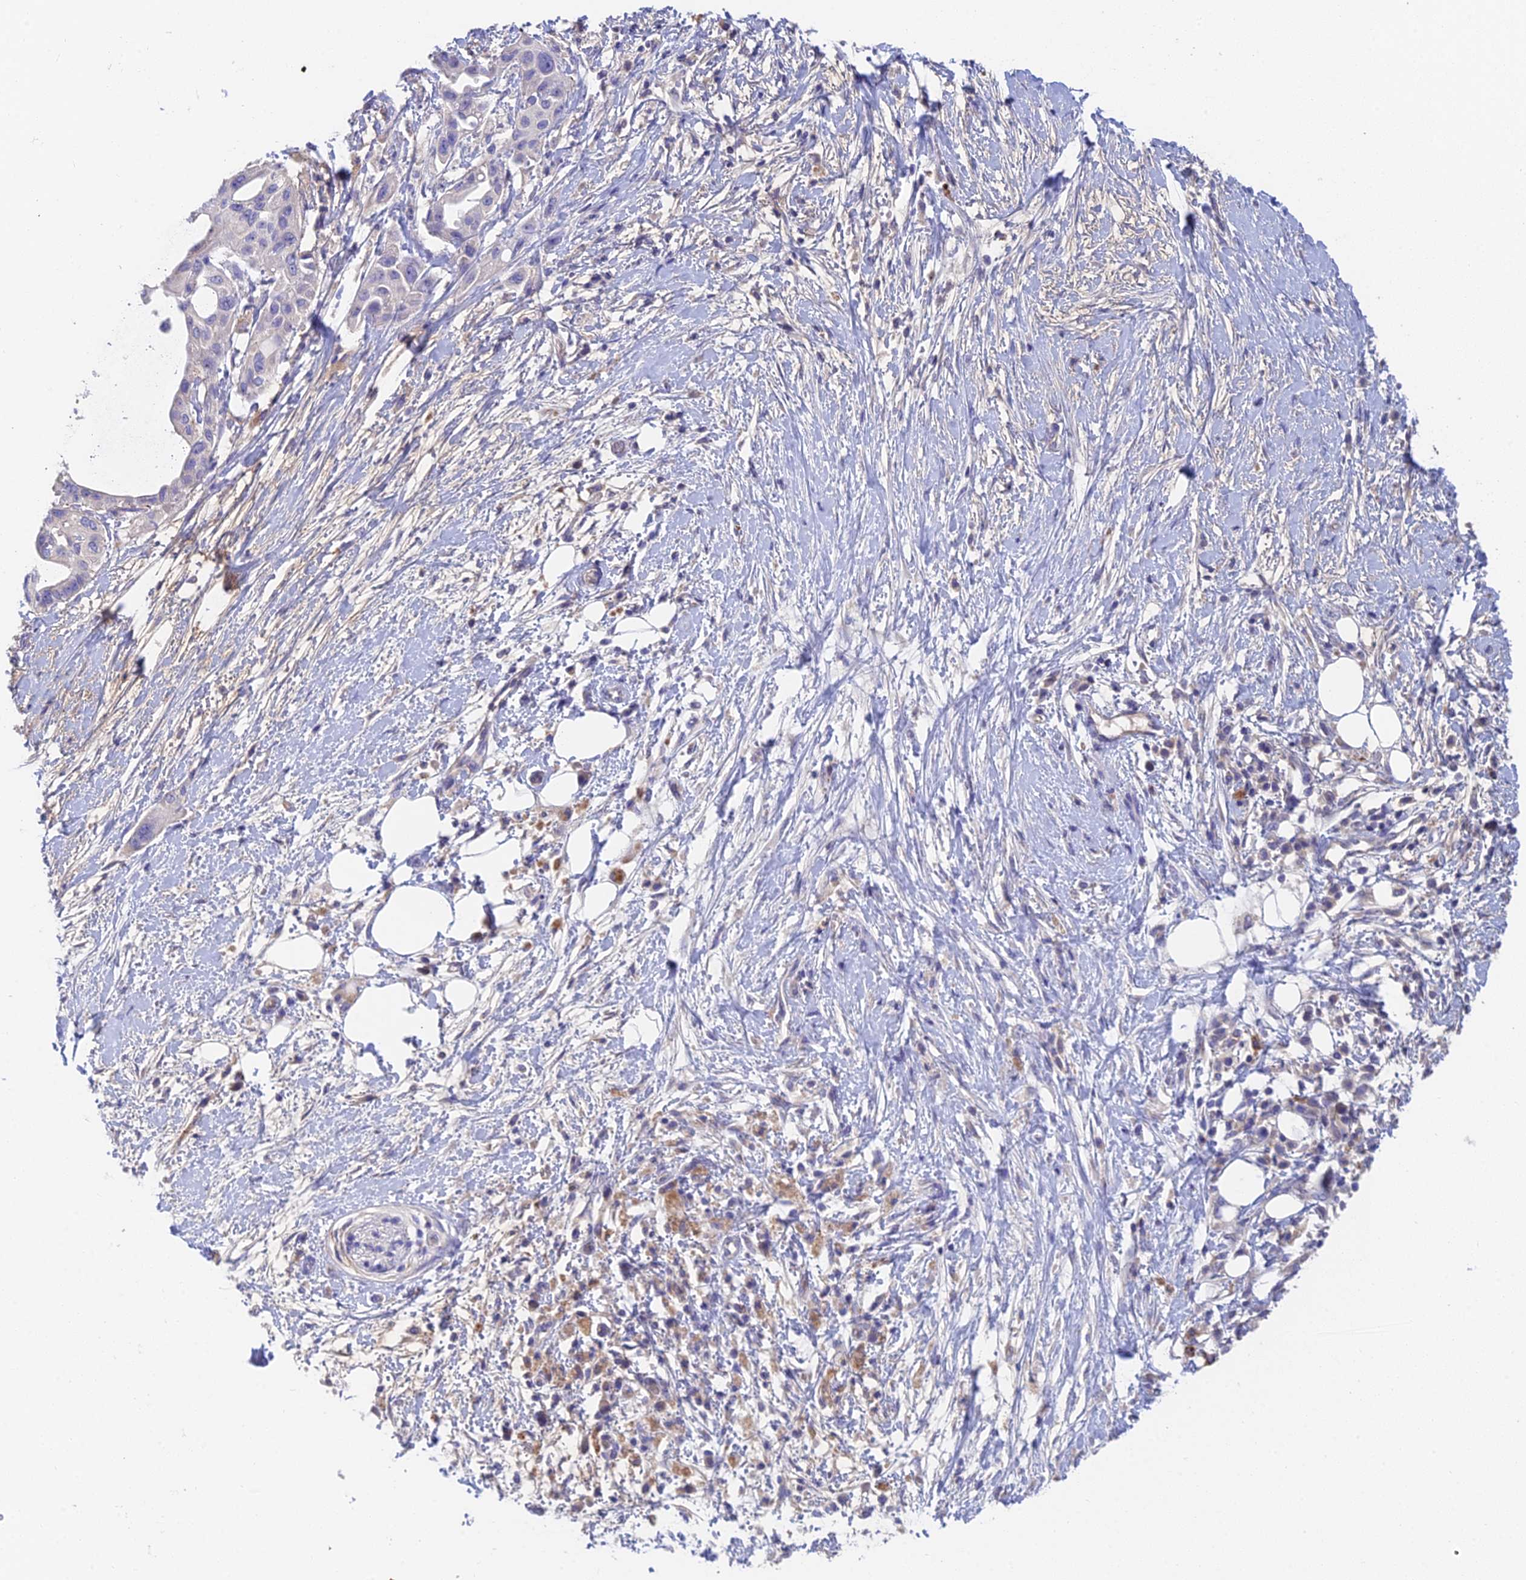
{"staining": {"intensity": "negative", "quantity": "none", "location": "none"}, "tissue": "pancreatic cancer", "cell_type": "Tumor cells", "image_type": "cancer", "snomed": [{"axis": "morphology", "description": "Adenocarcinoma, NOS"}, {"axis": "topography", "description": "Pancreas"}], "caption": "Tumor cells show no significant protein staining in pancreatic cancer (adenocarcinoma).", "gene": "ADAMTS13", "patient": {"sex": "male", "age": 68}}